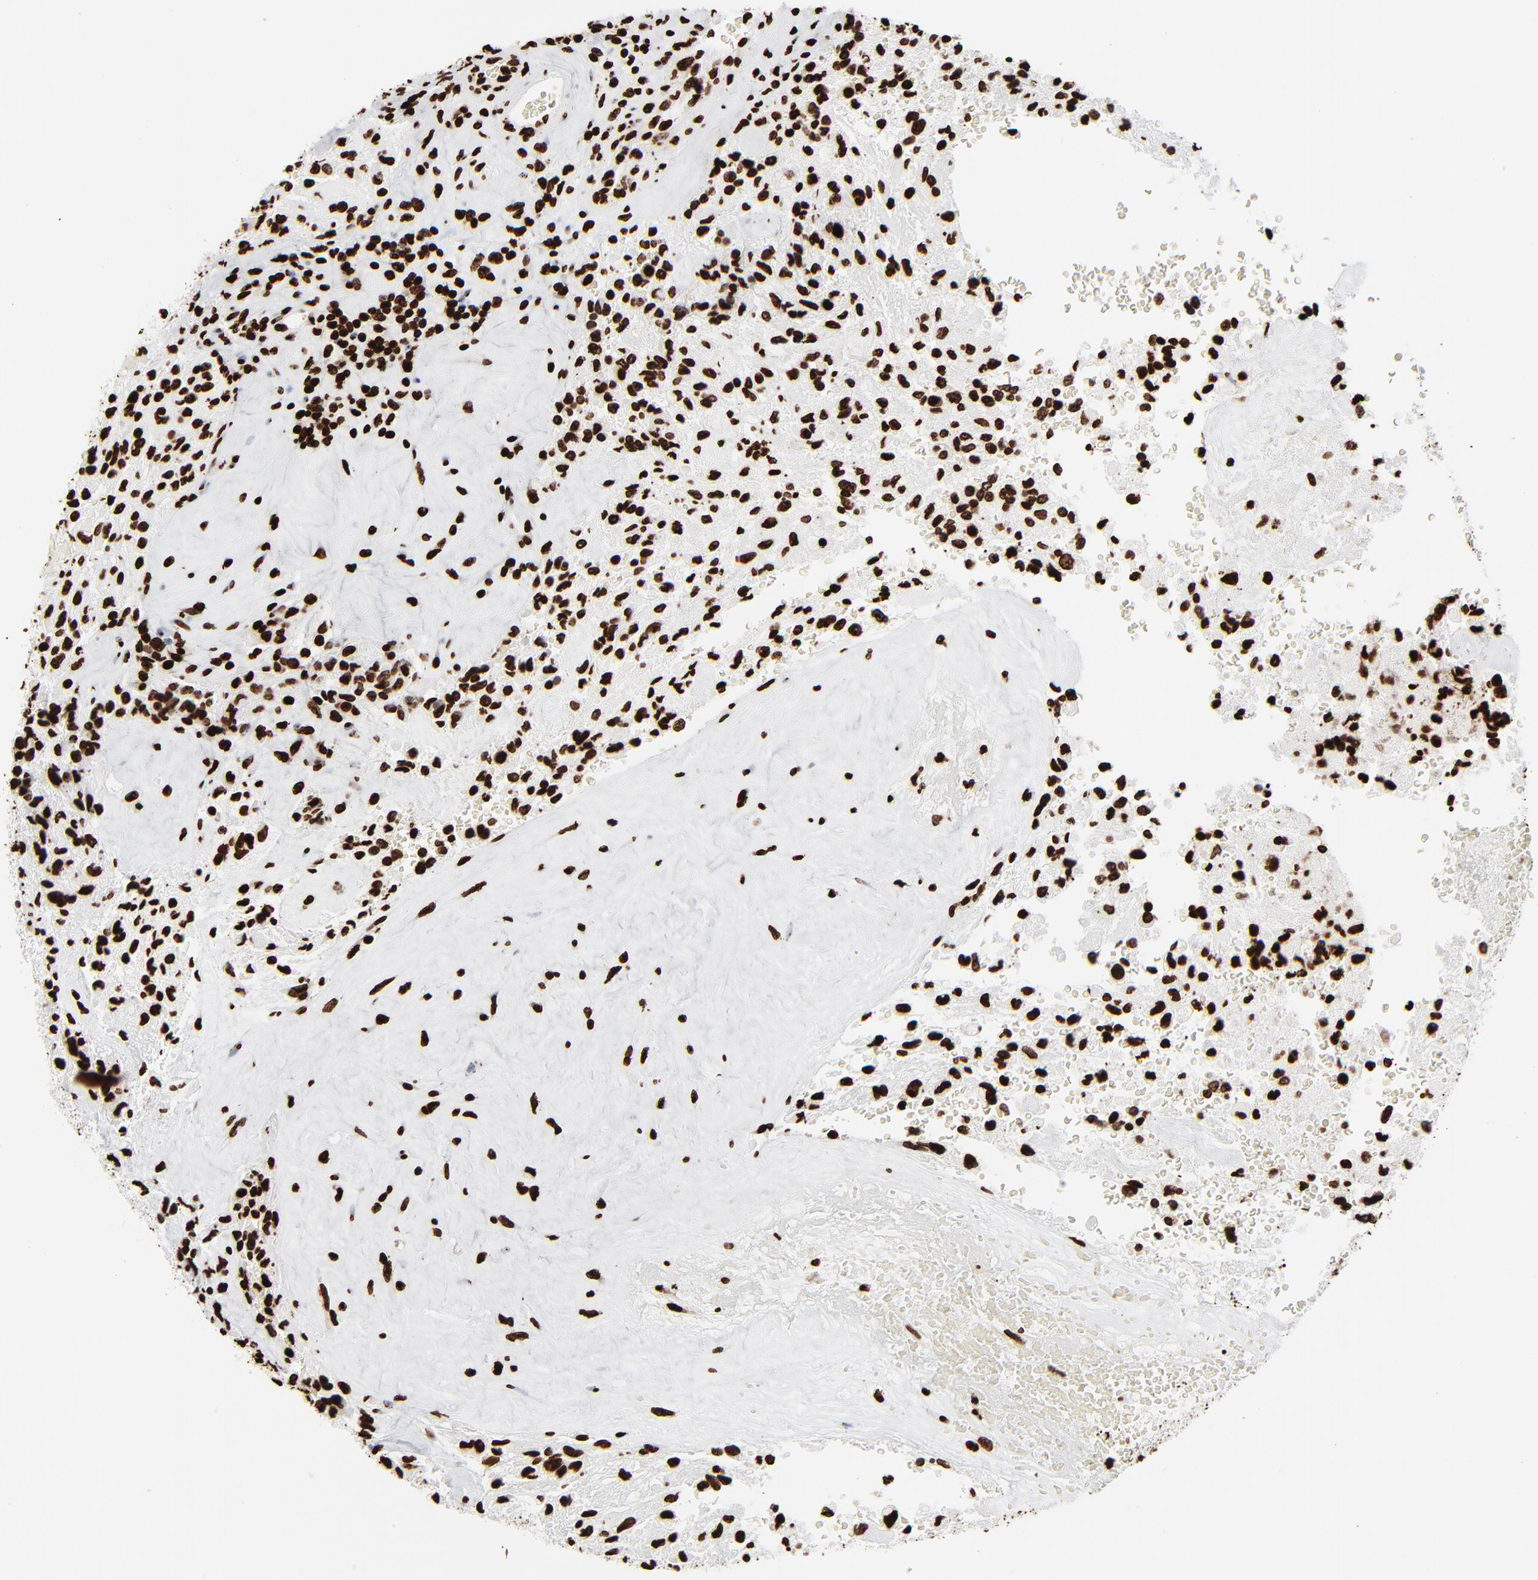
{"staining": {"intensity": "strong", "quantity": ">75%", "location": "nuclear"}, "tissue": "glioma", "cell_type": "Tumor cells", "image_type": "cancer", "snomed": [{"axis": "morphology", "description": "Normal tissue, NOS"}, {"axis": "morphology", "description": "Glioma, malignant, High grade"}, {"axis": "topography", "description": "Cerebral cortex"}], "caption": "Strong nuclear staining for a protein is identified in about >75% of tumor cells of glioma using immunohistochemistry (IHC).", "gene": "H3-4", "patient": {"sex": "male", "age": 56}}